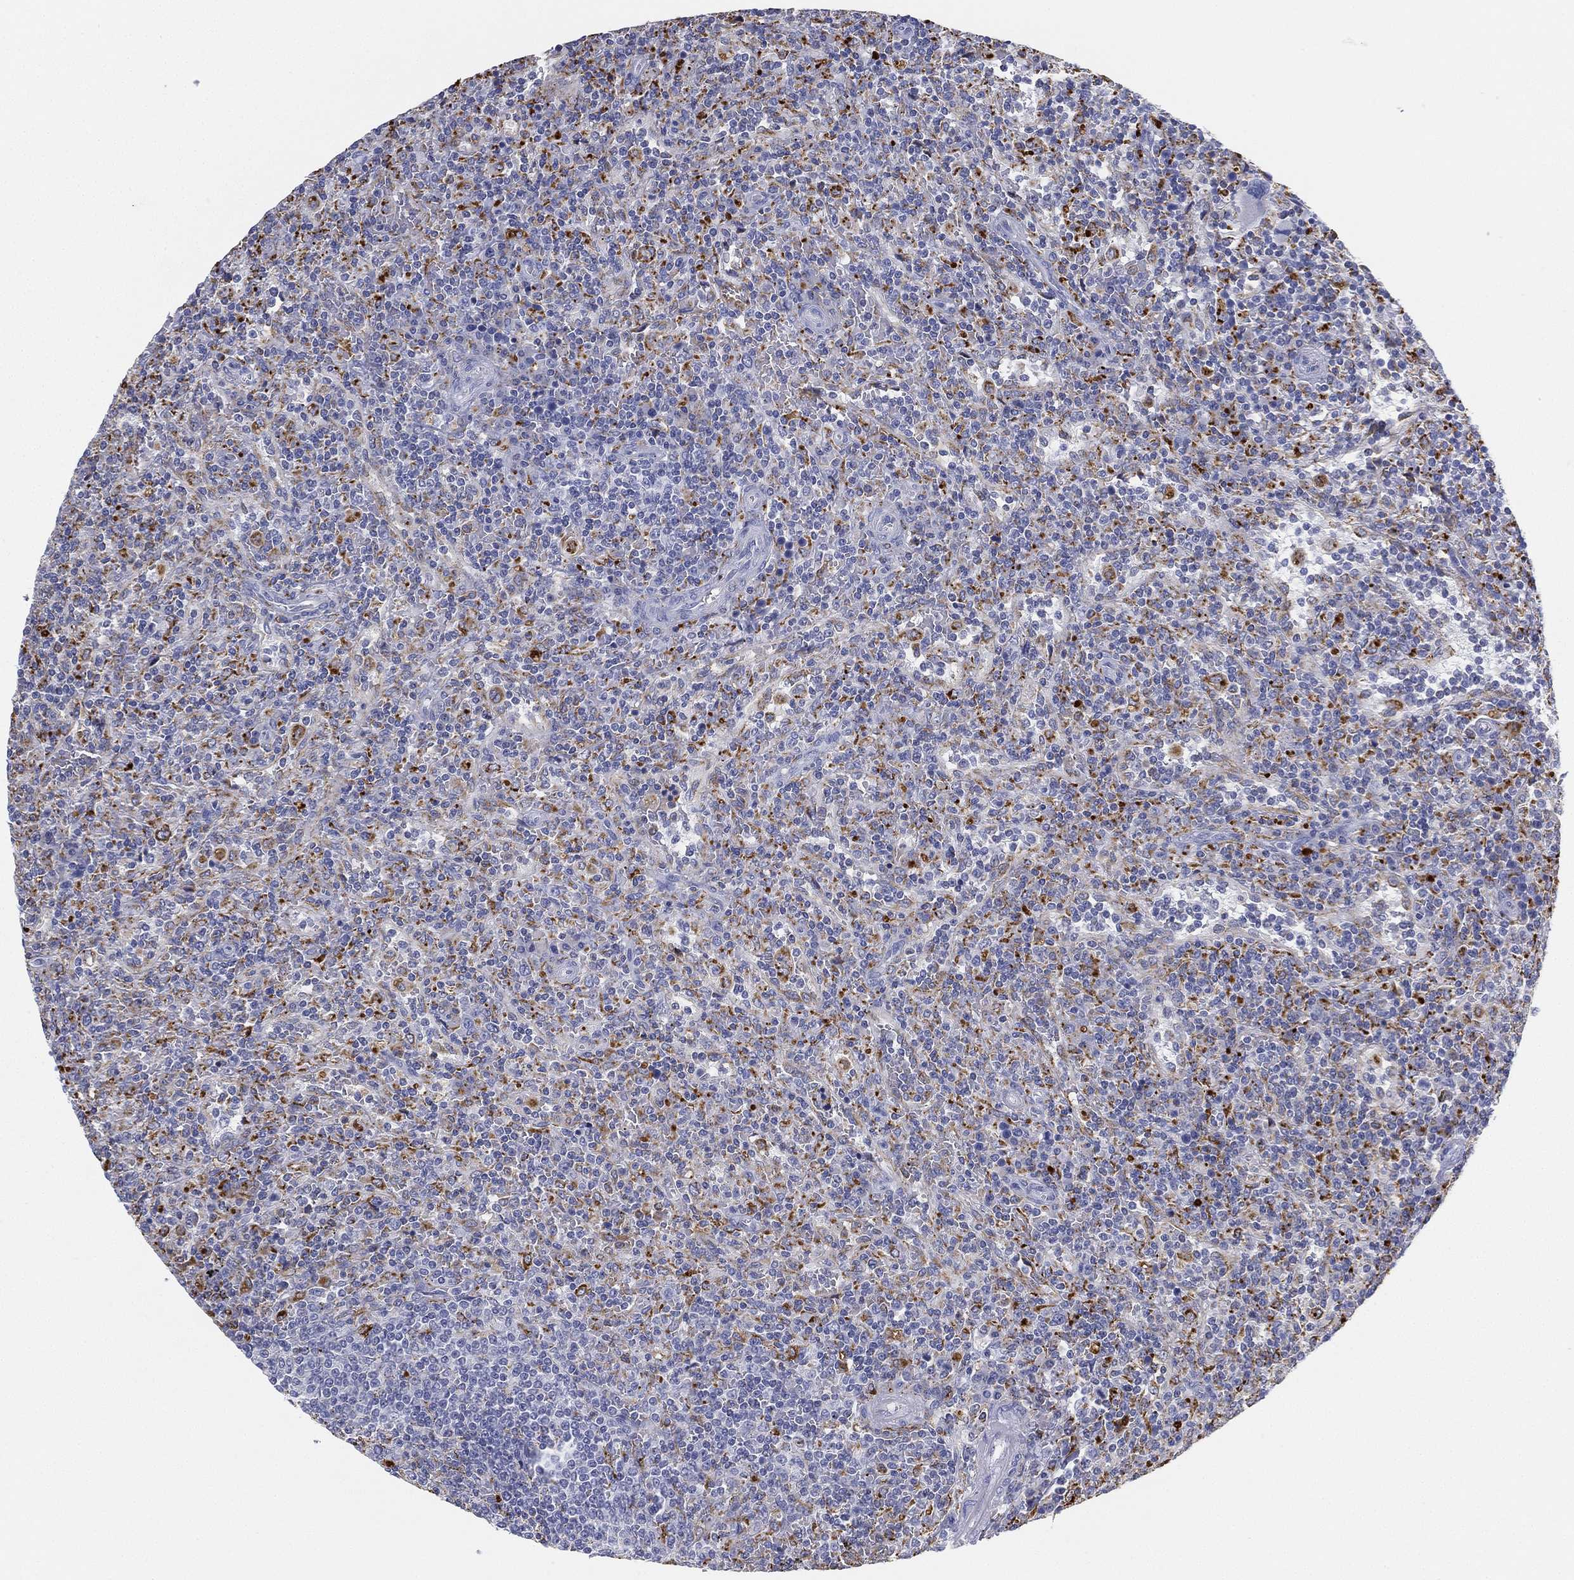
{"staining": {"intensity": "moderate", "quantity": "<25%", "location": "cytoplasmic/membranous"}, "tissue": "lymphoma", "cell_type": "Tumor cells", "image_type": "cancer", "snomed": [{"axis": "morphology", "description": "Malignant lymphoma, non-Hodgkin's type, Low grade"}, {"axis": "topography", "description": "Spleen"}], "caption": "Low-grade malignant lymphoma, non-Hodgkin's type was stained to show a protein in brown. There is low levels of moderate cytoplasmic/membranous staining in approximately <25% of tumor cells.", "gene": "NPC2", "patient": {"sex": "male", "age": 62}}